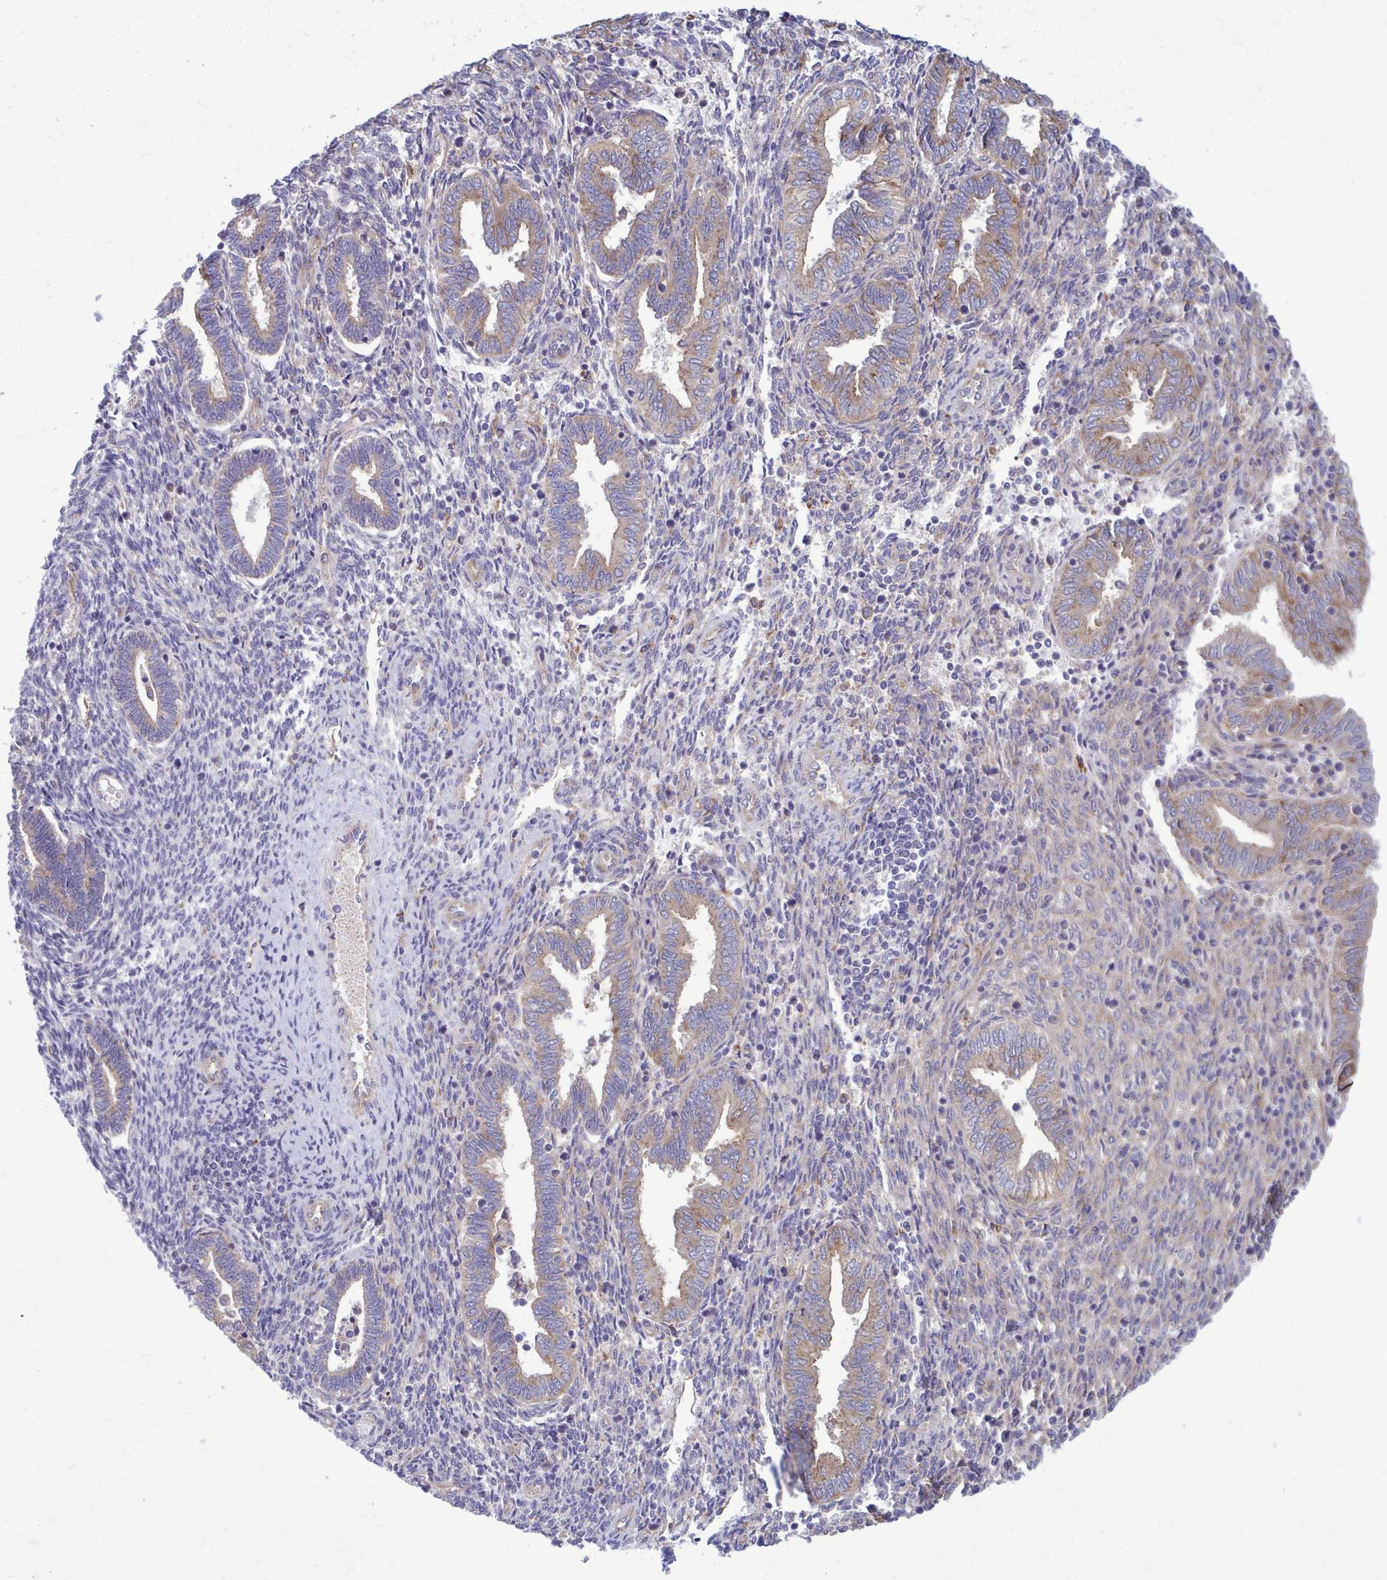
{"staining": {"intensity": "negative", "quantity": "none", "location": "none"}, "tissue": "endometrium", "cell_type": "Cells in endometrial stroma", "image_type": "normal", "snomed": [{"axis": "morphology", "description": "Normal tissue, NOS"}, {"axis": "topography", "description": "Endometrium"}], "caption": "Immunohistochemistry photomicrograph of unremarkable human endometrium stained for a protein (brown), which shows no staining in cells in endometrial stroma.", "gene": "CLTA", "patient": {"sex": "female", "age": 42}}